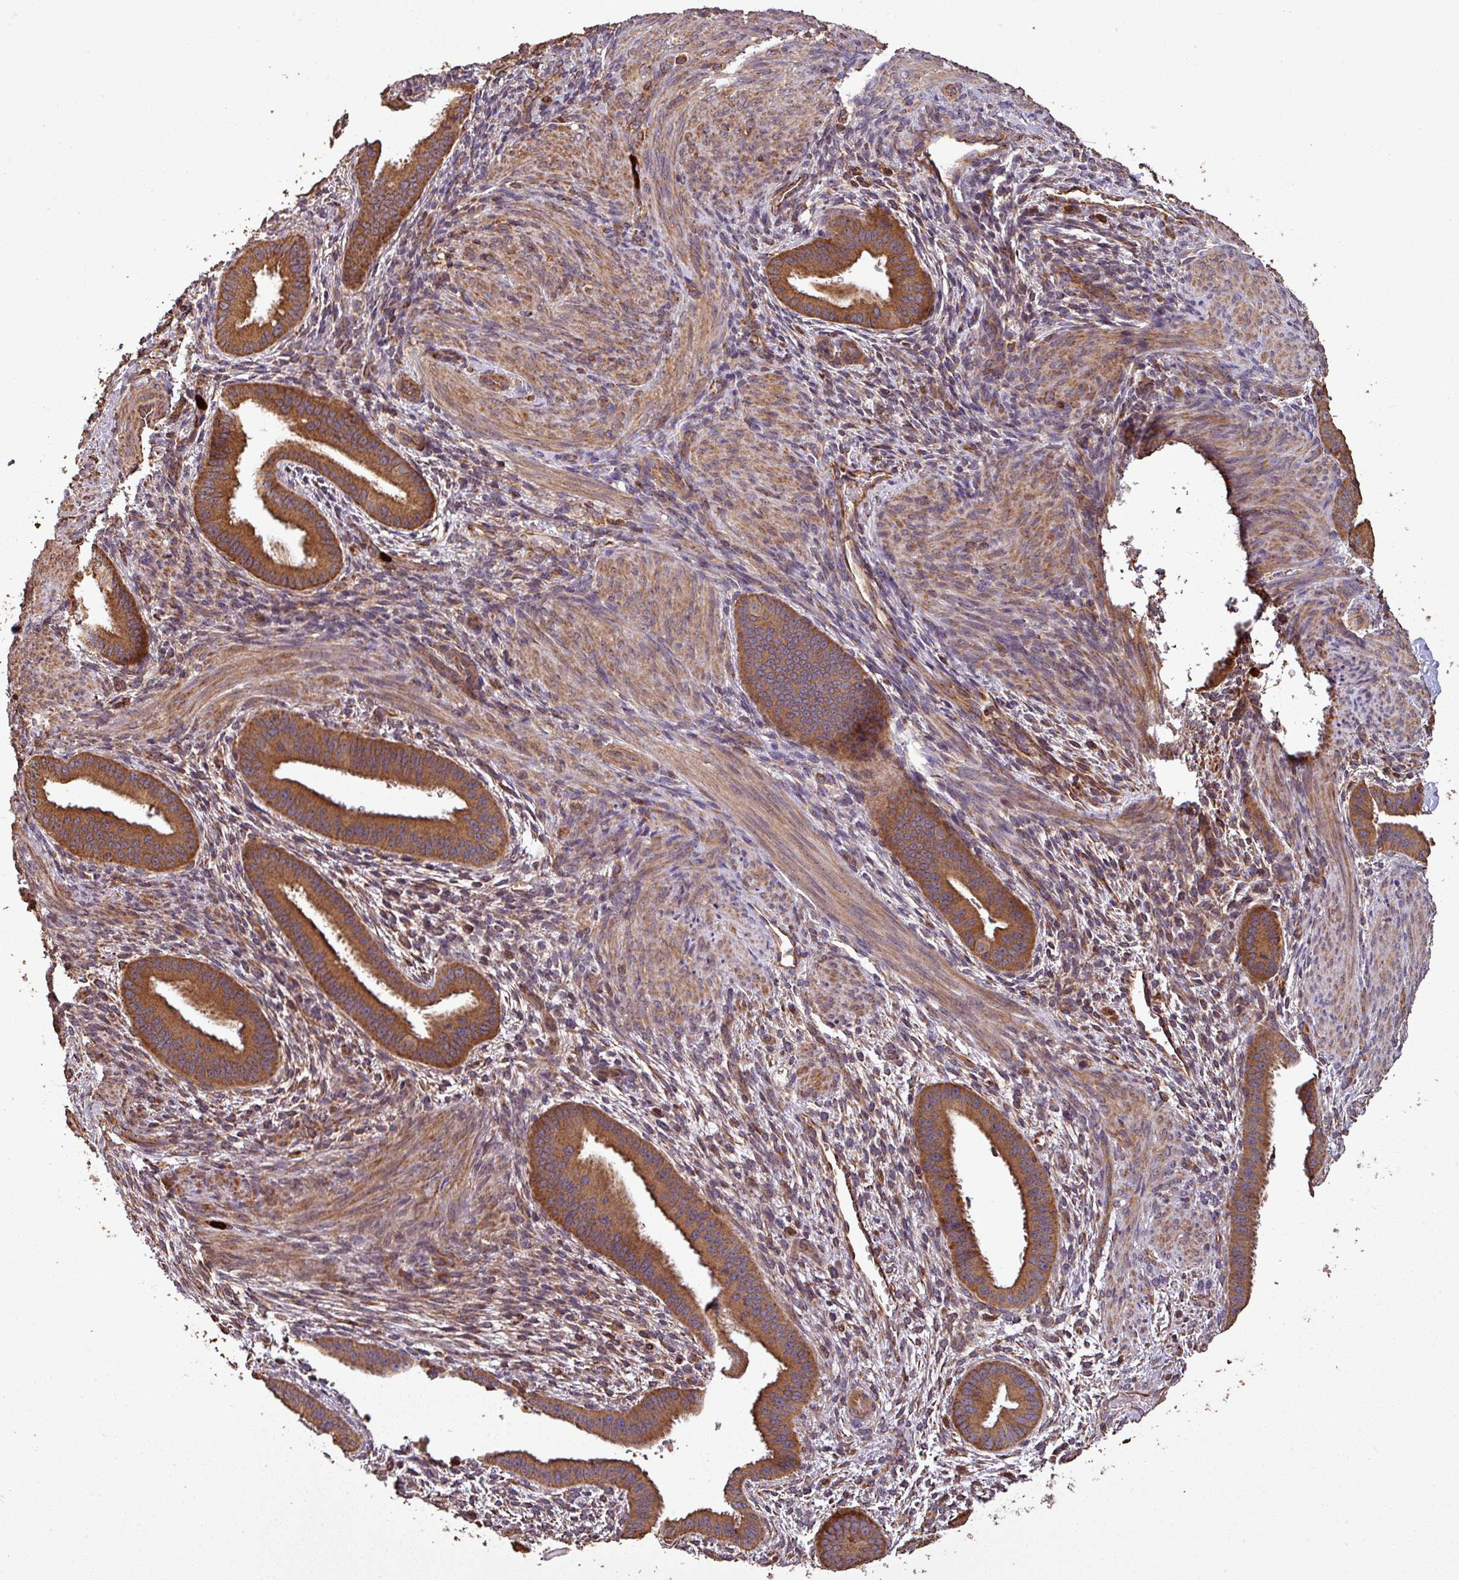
{"staining": {"intensity": "moderate", "quantity": "25%-75%", "location": "cytoplasmic/membranous"}, "tissue": "endometrium", "cell_type": "Cells in endometrial stroma", "image_type": "normal", "snomed": [{"axis": "morphology", "description": "Normal tissue, NOS"}, {"axis": "topography", "description": "Endometrium"}], "caption": "Immunohistochemistry image of benign endometrium: endometrium stained using IHC demonstrates medium levels of moderate protein expression localized specifically in the cytoplasmic/membranous of cells in endometrial stroma, appearing as a cytoplasmic/membranous brown color.", "gene": "PLEKHM1", "patient": {"sex": "female", "age": 36}}